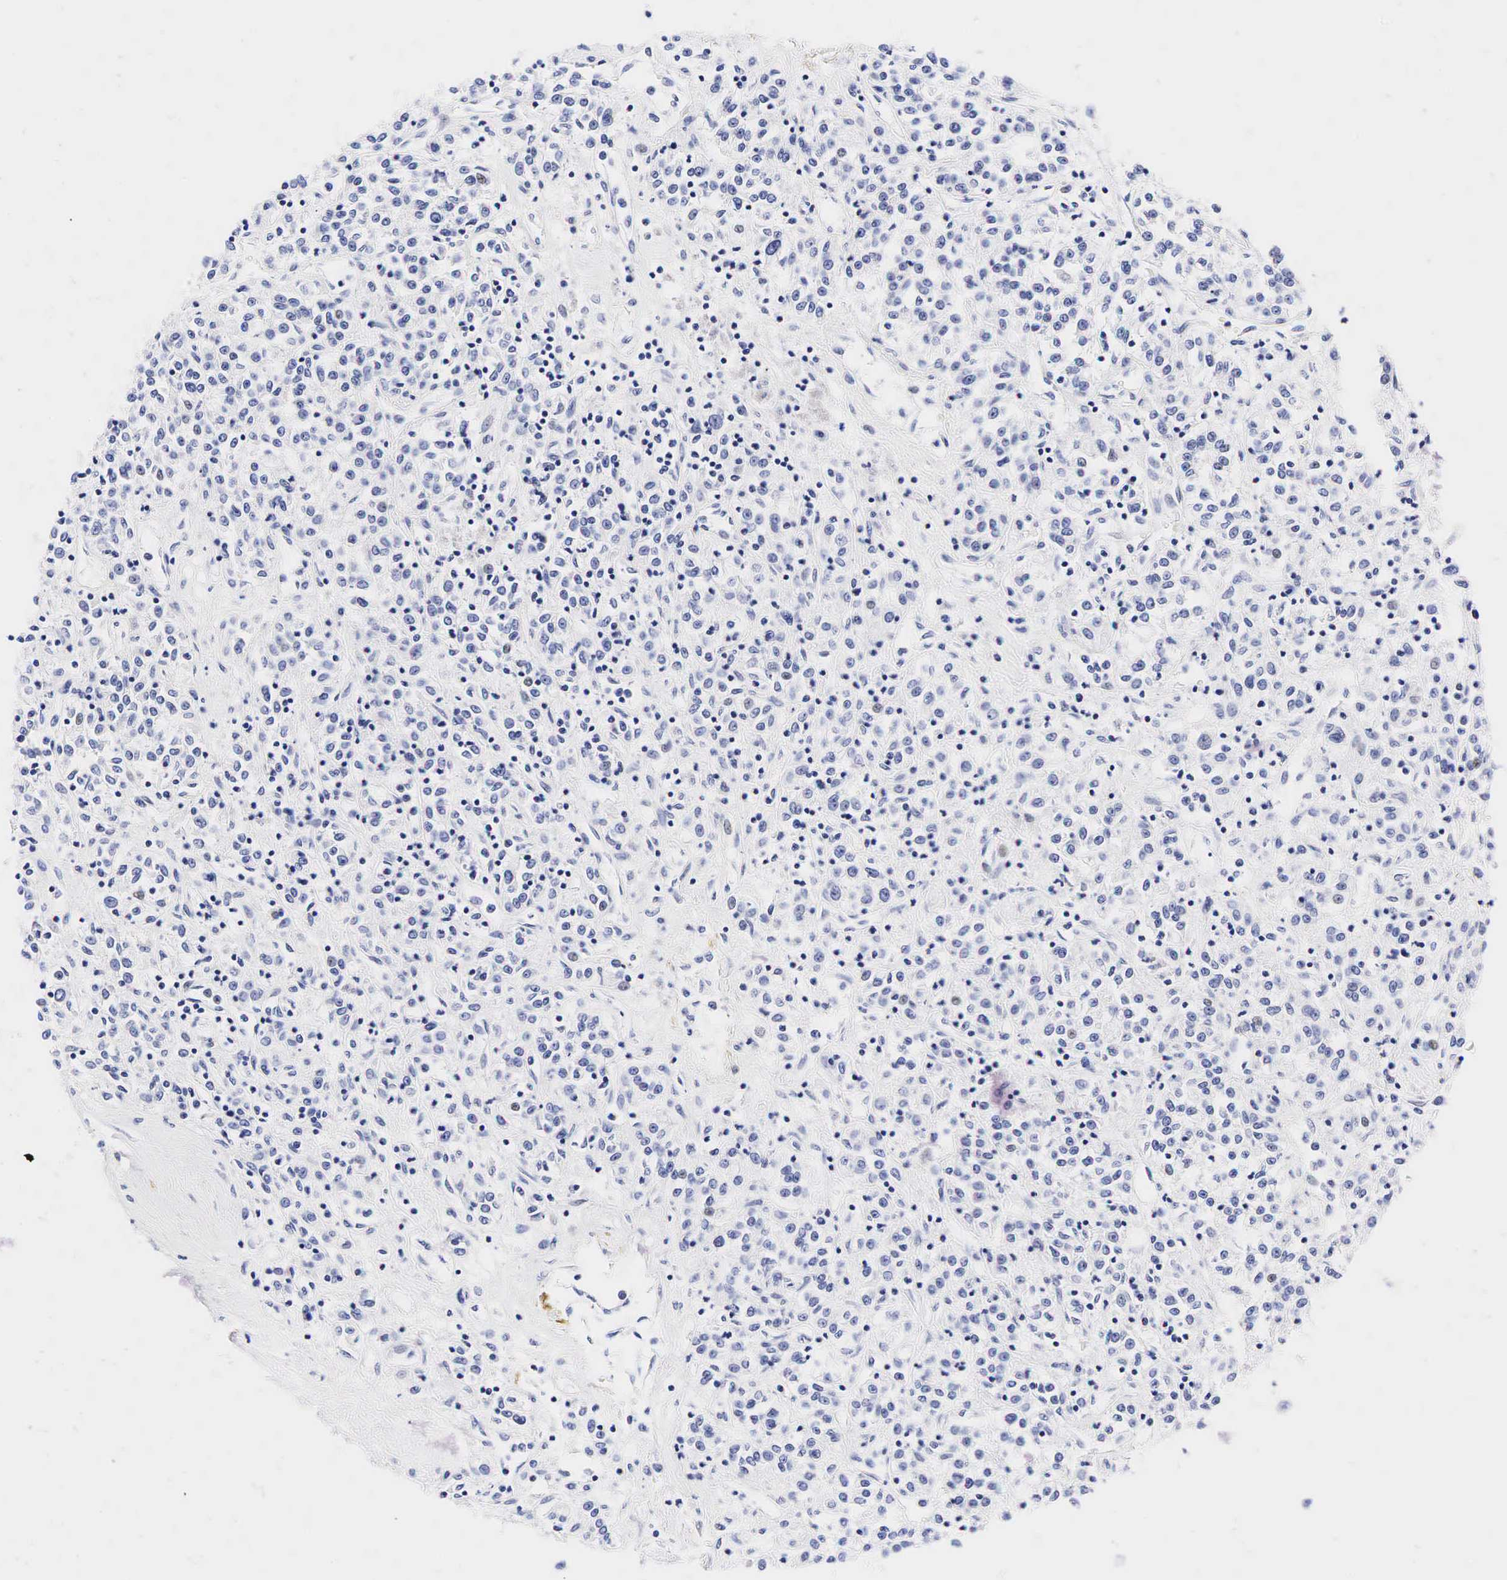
{"staining": {"intensity": "negative", "quantity": "none", "location": "none"}, "tissue": "renal cancer", "cell_type": "Tumor cells", "image_type": "cancer", "snomed": [{"axis": "morphology", "description": "Adenocarcinoma, NOS"}, {"axis": "topography", "description": "Kidney"}], "caption": "Immunohistochemistry (IHC) micrograph of human adenocarcinoma (renal) stained for a protein (brown), which demonstrates no positivity in tumor cells.", "gene": "CALD1", "patient": {"sex": "female", "age": 76}}